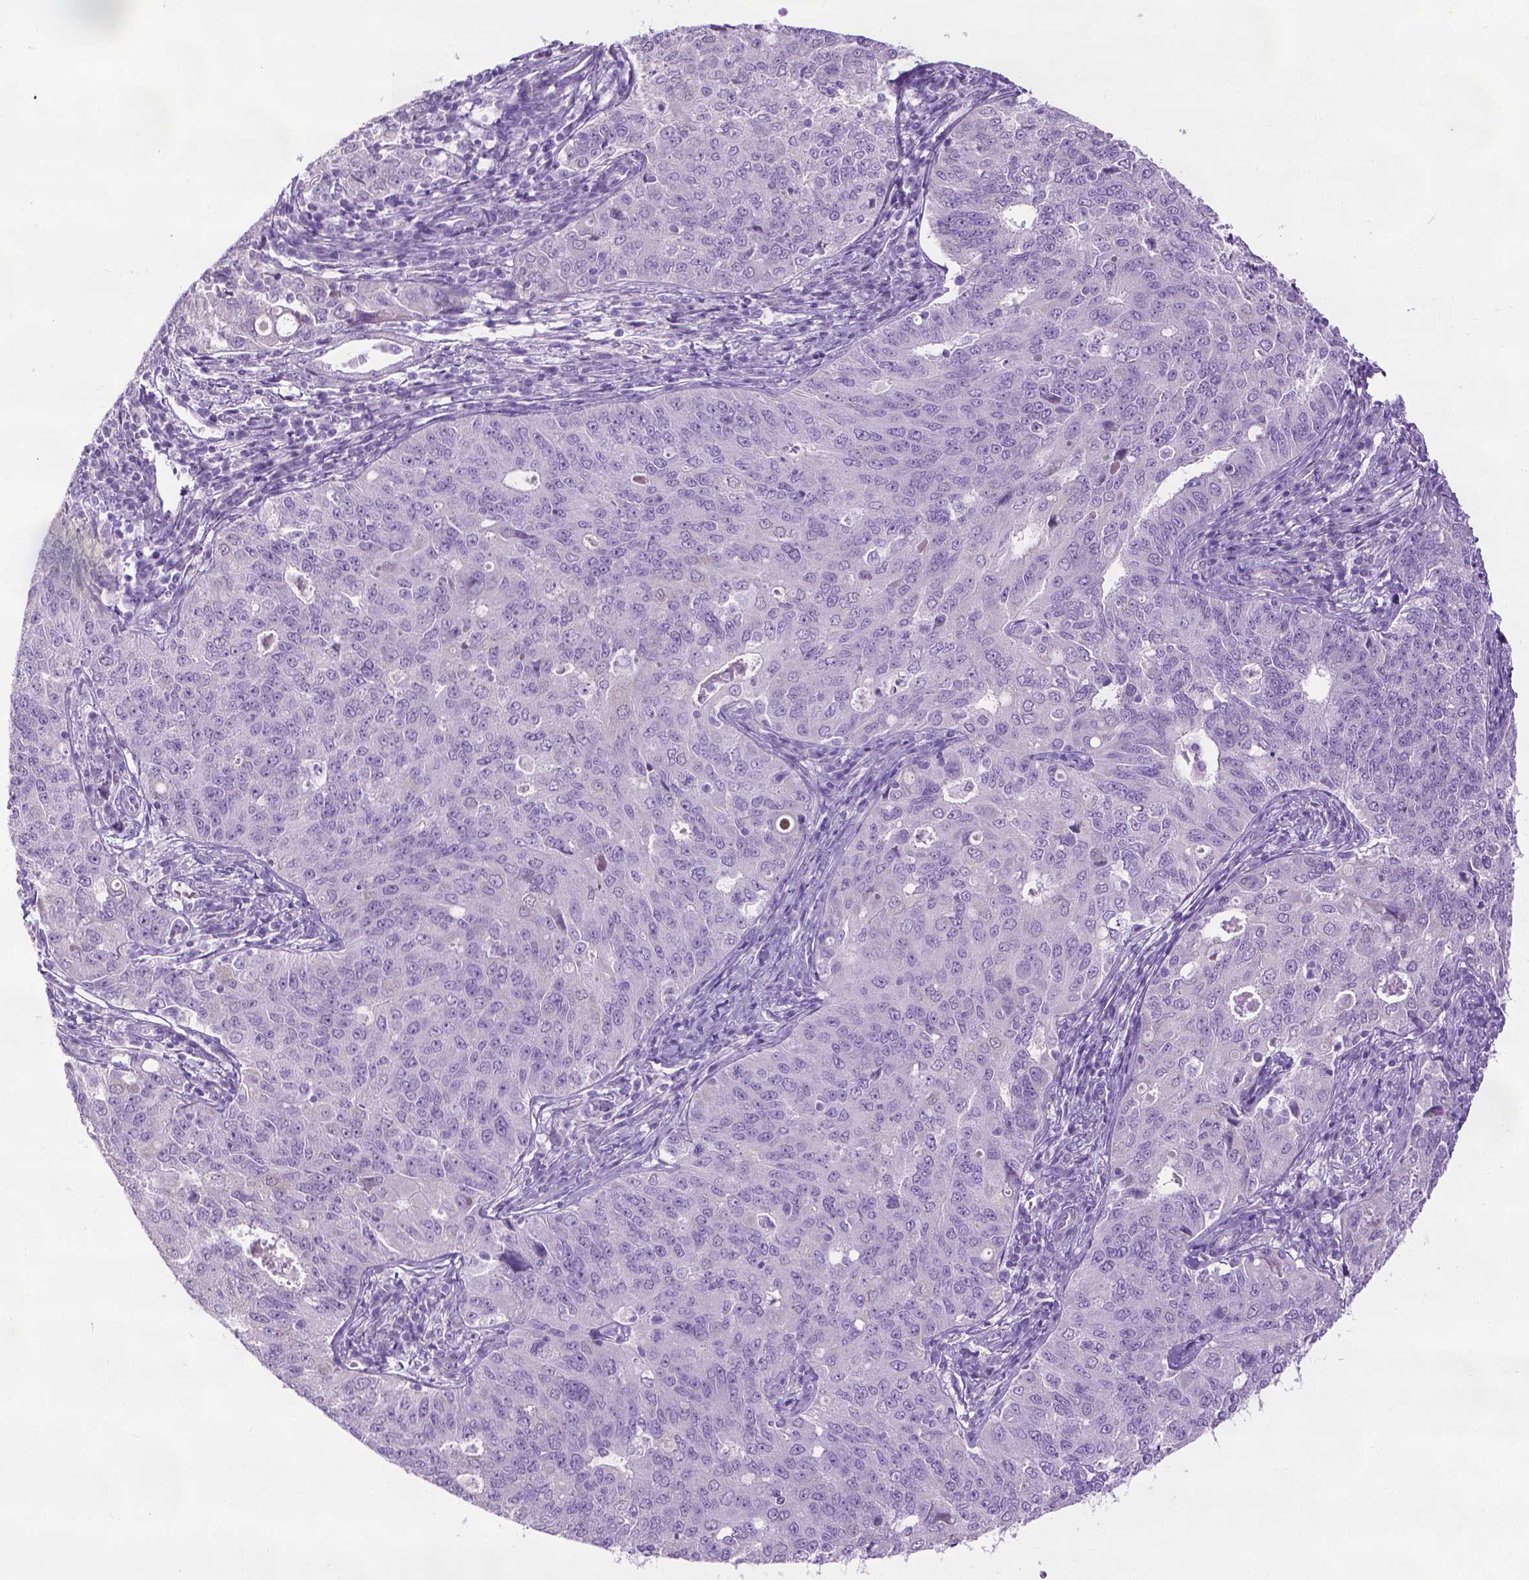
{"staining": {"intensity": "negative", "quantity": "none", "location": "none"}, "tissue": "endometrial cancer", "cell_type": "Tumor cells", "image_type": "cancer", "snomed": [{"axis": "morphology", "description": "Adenocarcinoma, NOS"}, {"axis": "topography", "description": "Endometrium"}], "caption": "Tumor cells show no significant protein expression in endometrial cancer (adenocarcinoma).", "gene": "DNAI7", "patient": {"sex": "female", "age": 43}}